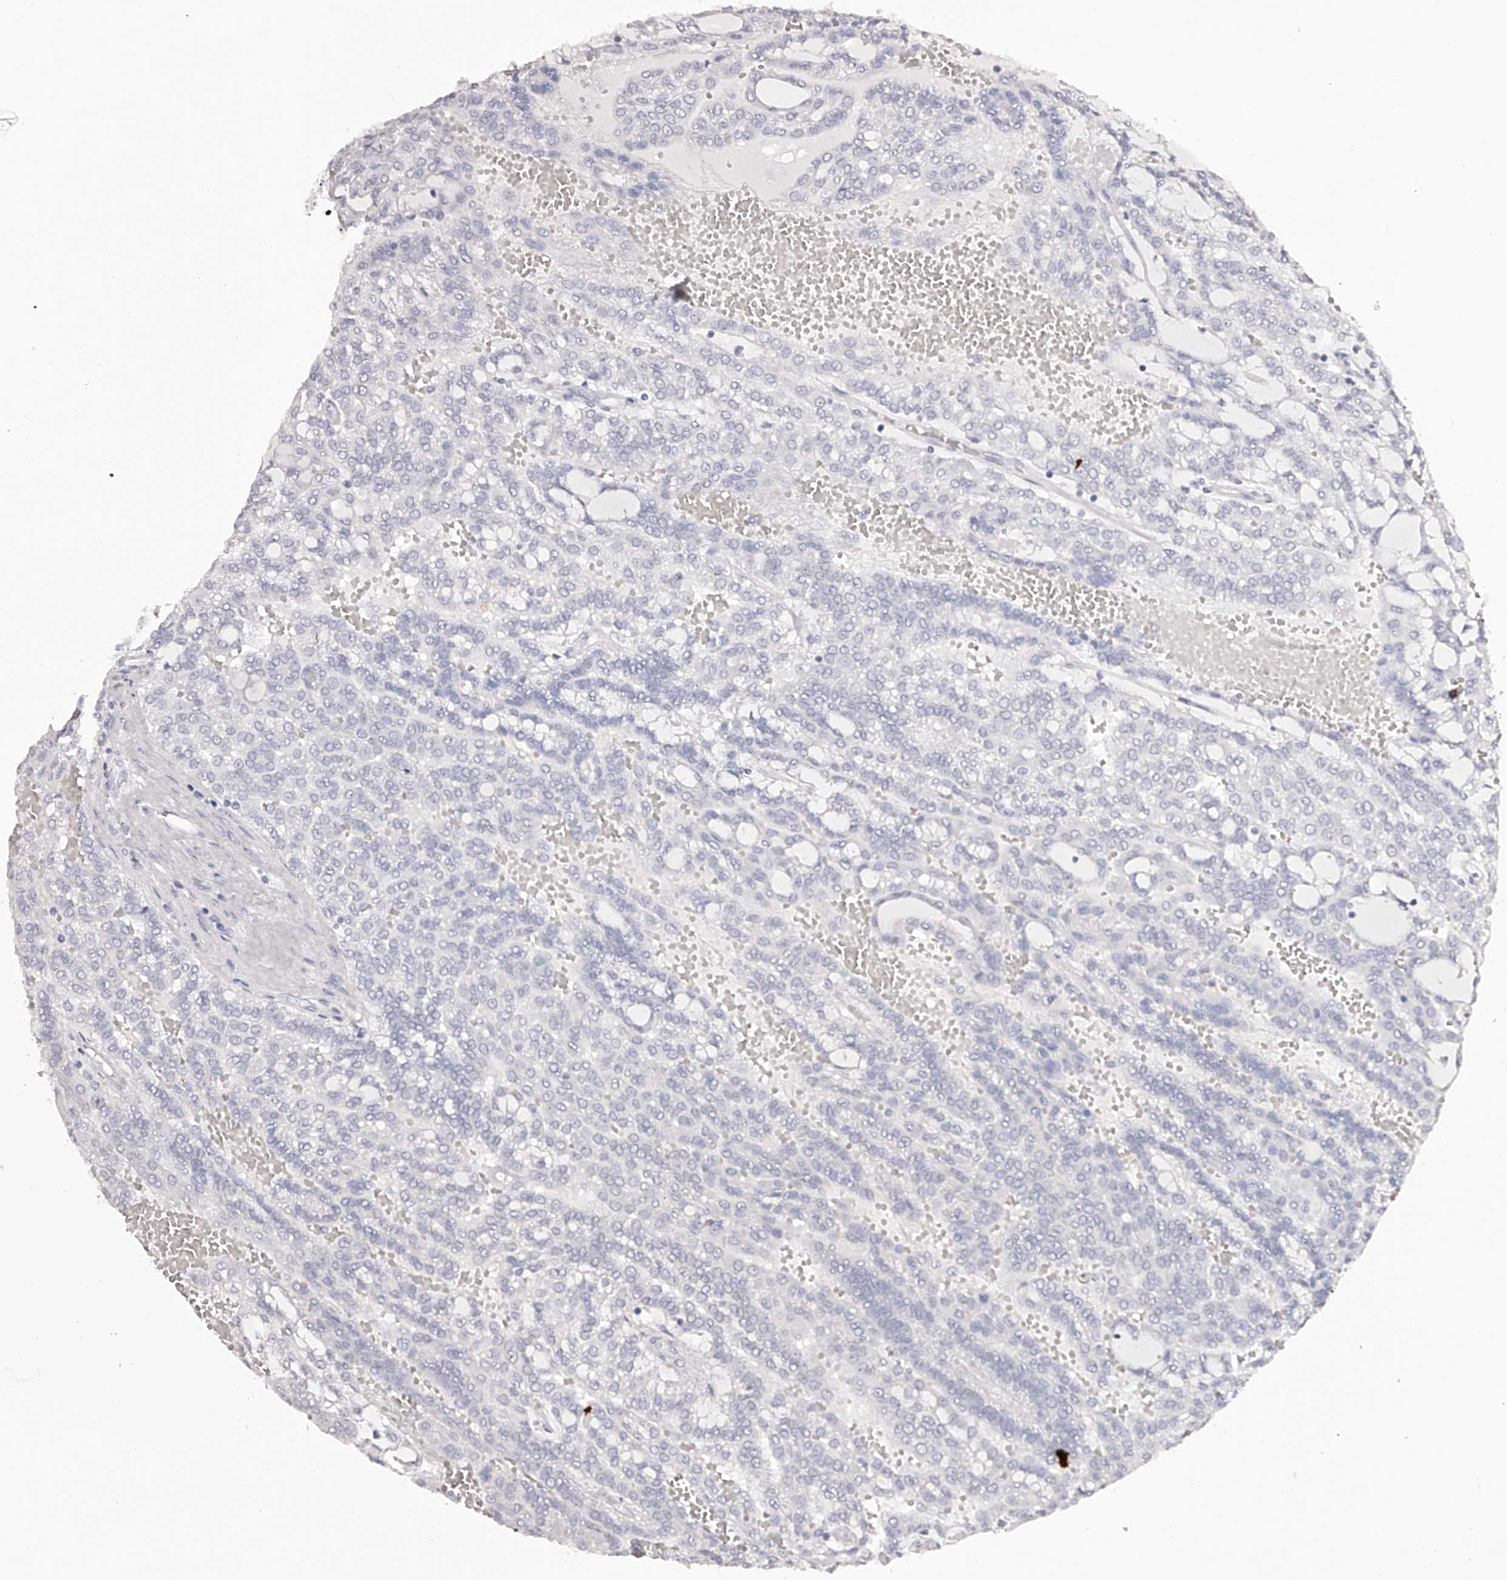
{"staining": {"intensity": "negative", "quantity": "none", "location": "none"}, "tissue": "renal cancer", "cell_type": "Tumor cells", "image_type": "cancer", "snomed": [{"axis": "morphology", "description": "Adenocarcinoma, NOS"}, {"axis": "topography", "description": "Kidney"}], "caption": "Immunohistochemistry (IHC) image of human renal cancer (adenocarcinoma) stained for a protein (brown), which reveals no expression in tumor cells. (DAB IHC visualized using brightfield microscopy, high magnification).", "gene": "LTV1", "patient": {"sex": "male", "age": 63}}